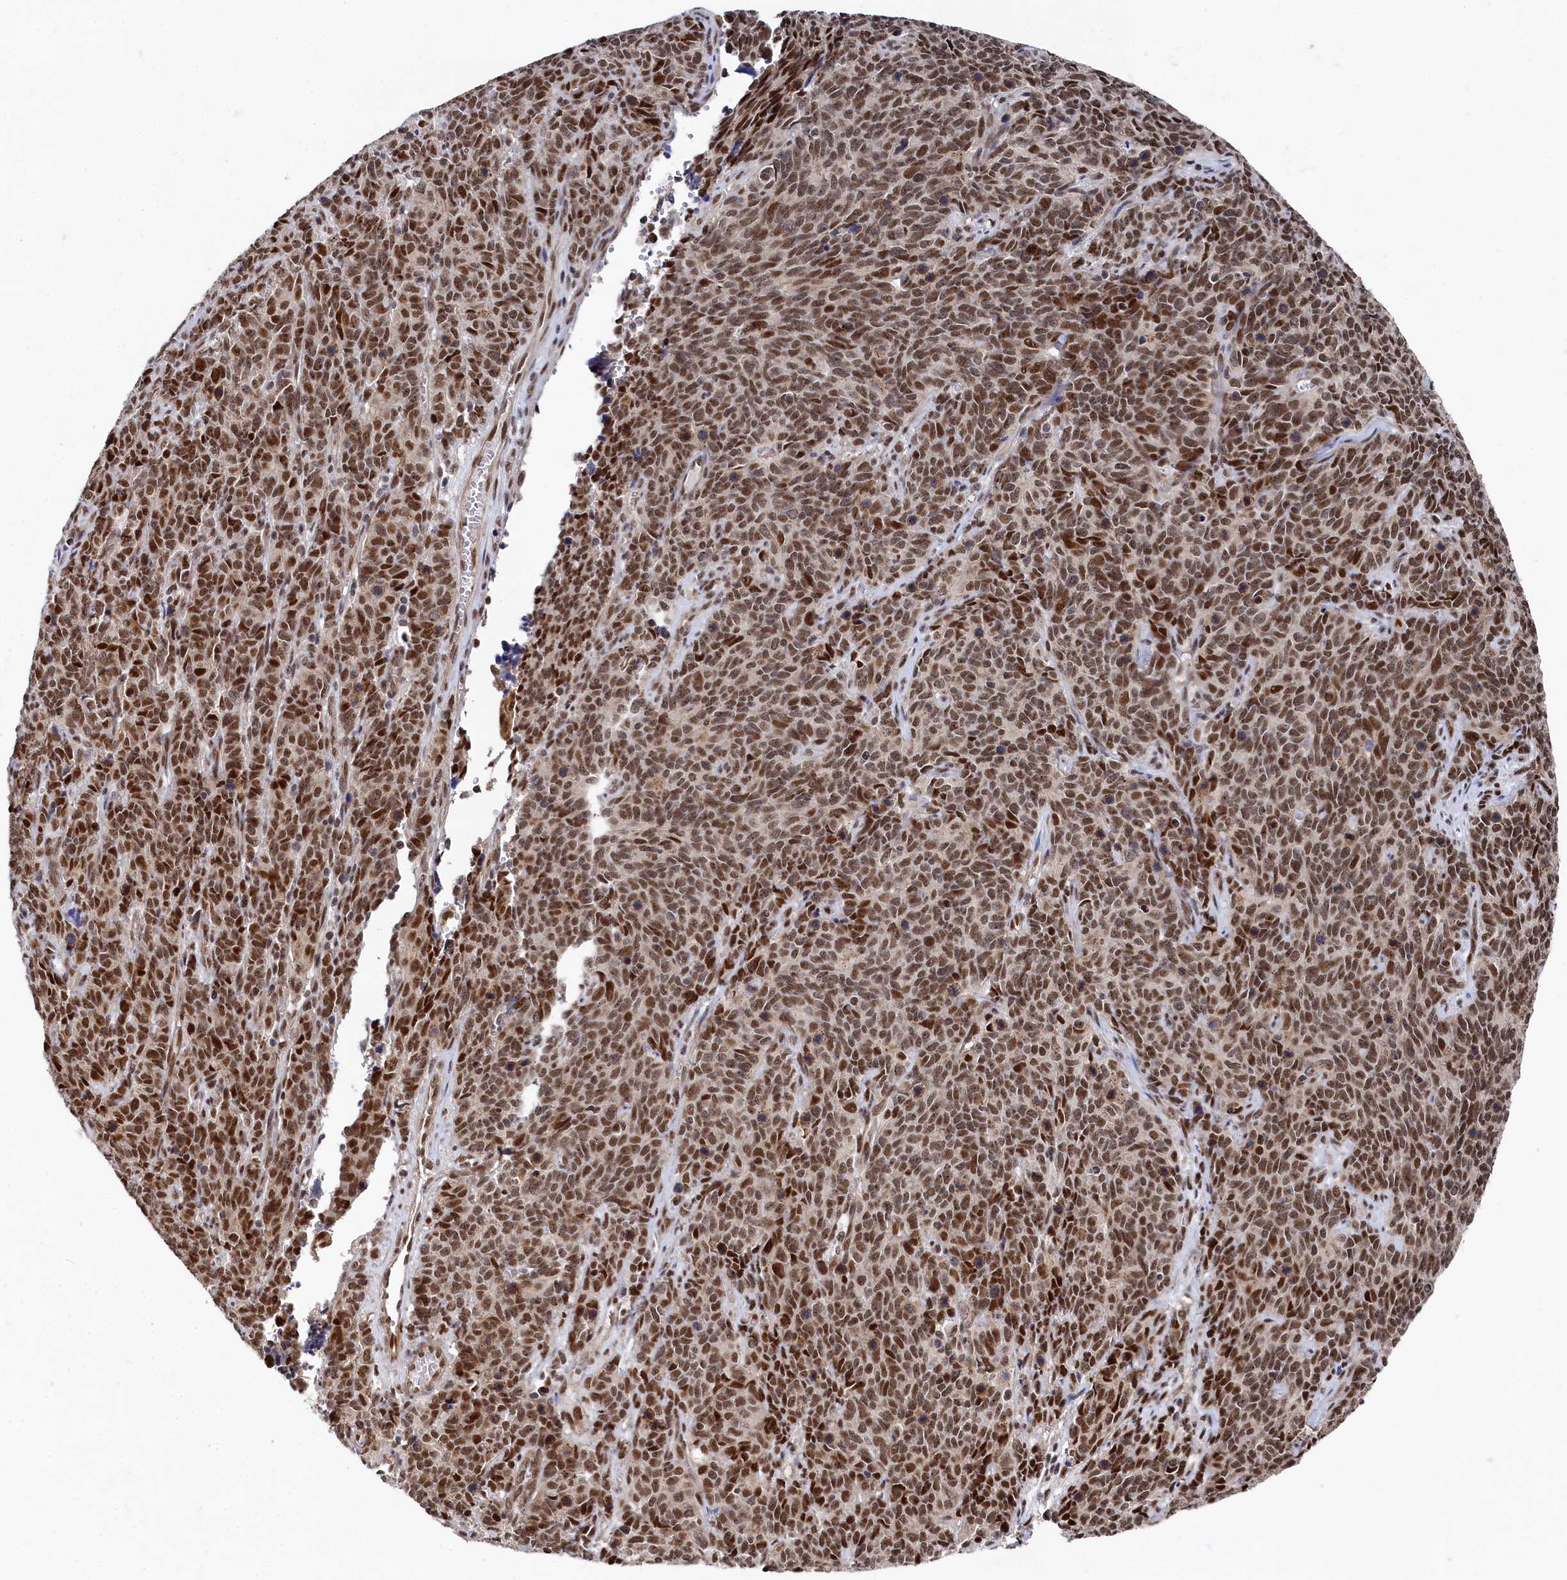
{"staining": {"intensity": "strong", "quantity": ">75%", "location": "nuclear"}, "tissue": "cervical cancer", "cell_type": "Tumor cells", "image_type": "cancer", "snomed": [{"axis": "morphology", "description": "Squamous cell carcinoma, NOS"}, {"axis": "topography", "description": "Cervix"}], "caption": "Human cervical cancer (squamous cell carcinoma) stained with a protein marker displays strong staining in tumor cells.", "gene": "BUB3", "patient": {"sex": "female", "age": 60}}